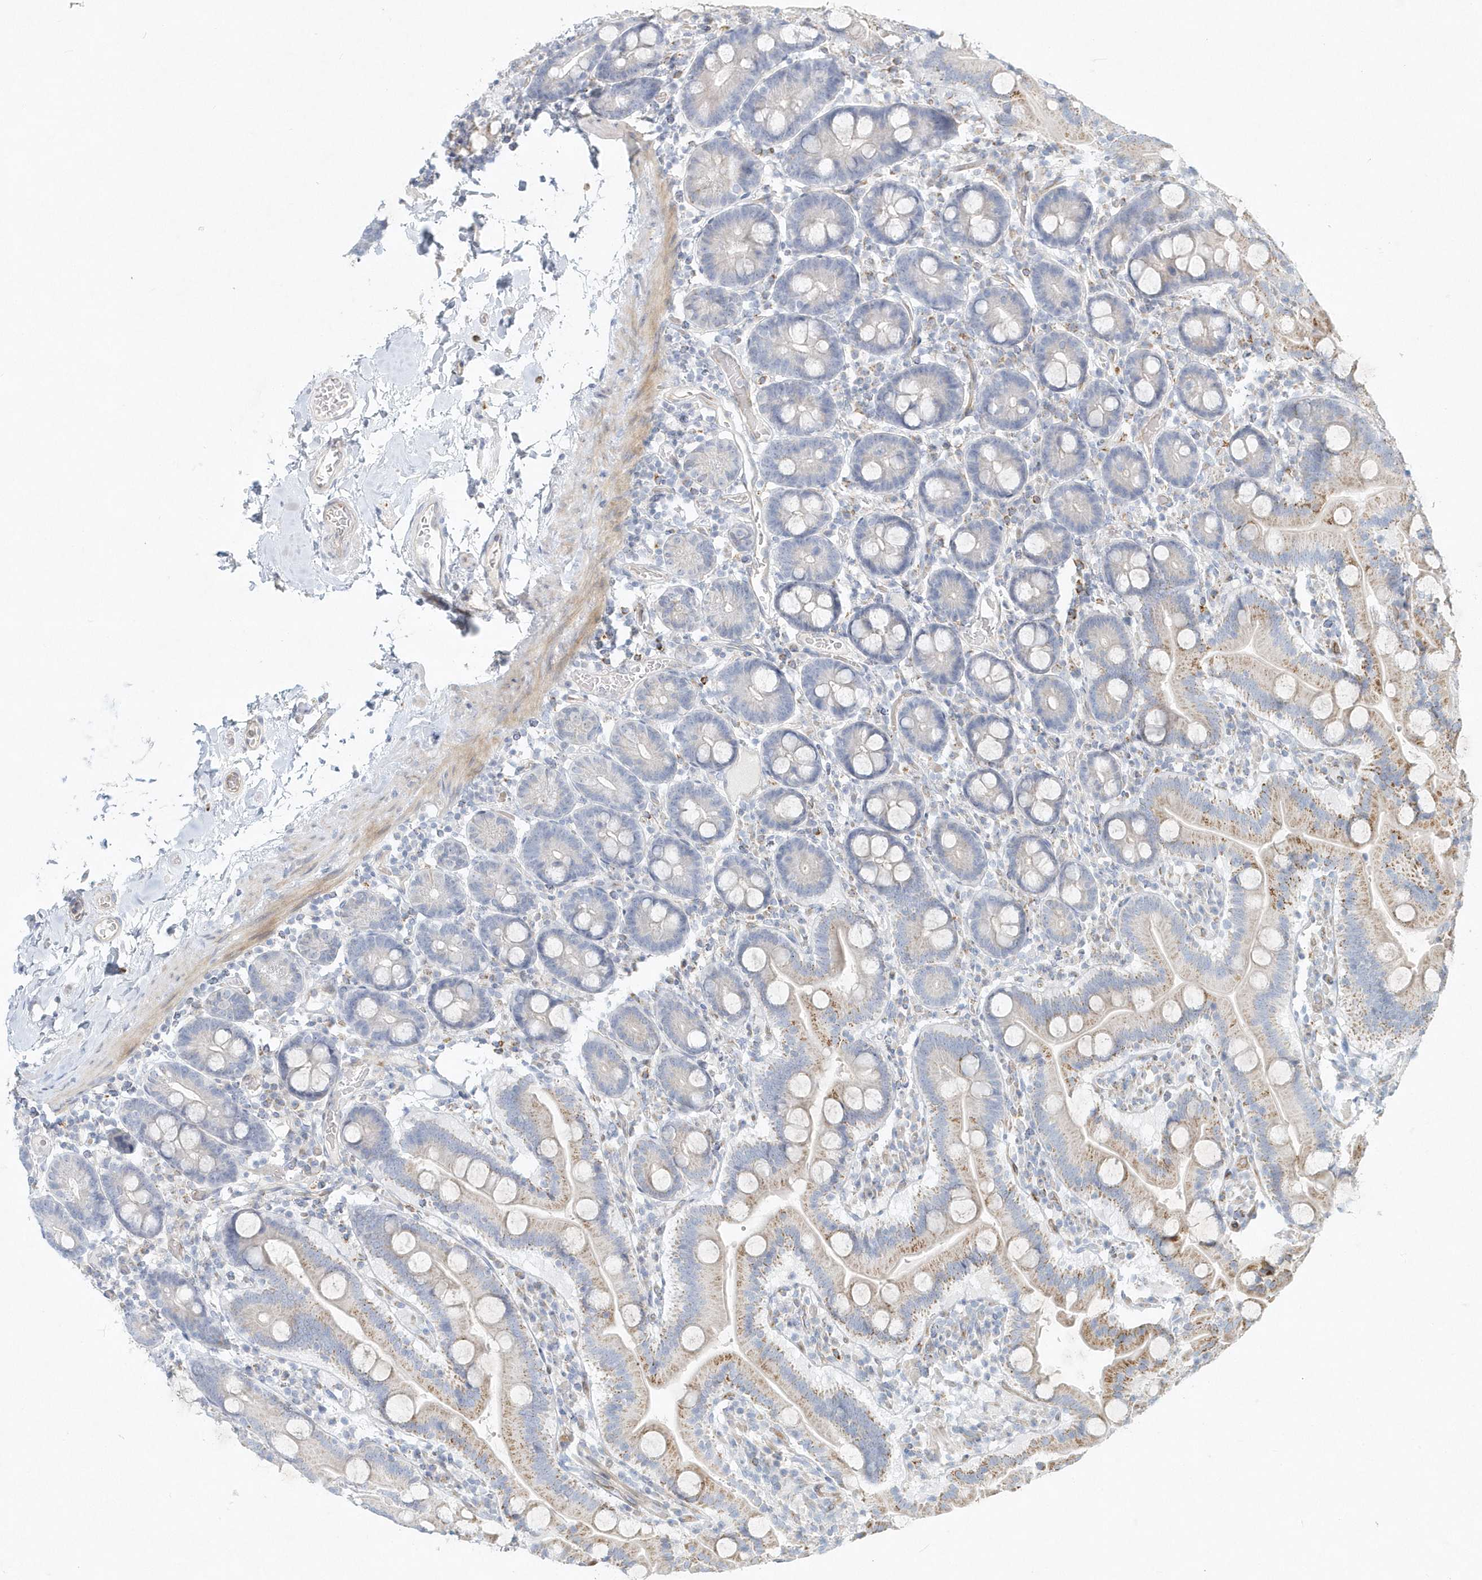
{"staining": {"intensity": "moderate", "quantity": "25%-75%", "location": "cytoplasmic/membranous"}, "tissue": "duodenum", "cell_type": "Glandular cells", "image_type": "normal", "snomed": [{"axis": "morphology", "description": "Normal tissue, NOS"}, {"axis": "topography", "description": "Duodenum"}], "caption": "Protein analysis of normal duodenum reveals moderate cytoplasmic/membranous staining in approximately 25%-75% of glandular cells. Immunohistochemistry stains the protein of interest in brown and the nuclei are stained blue.", "gene": "DNAH1", "patient": {"sex": "male", "age": 55}}